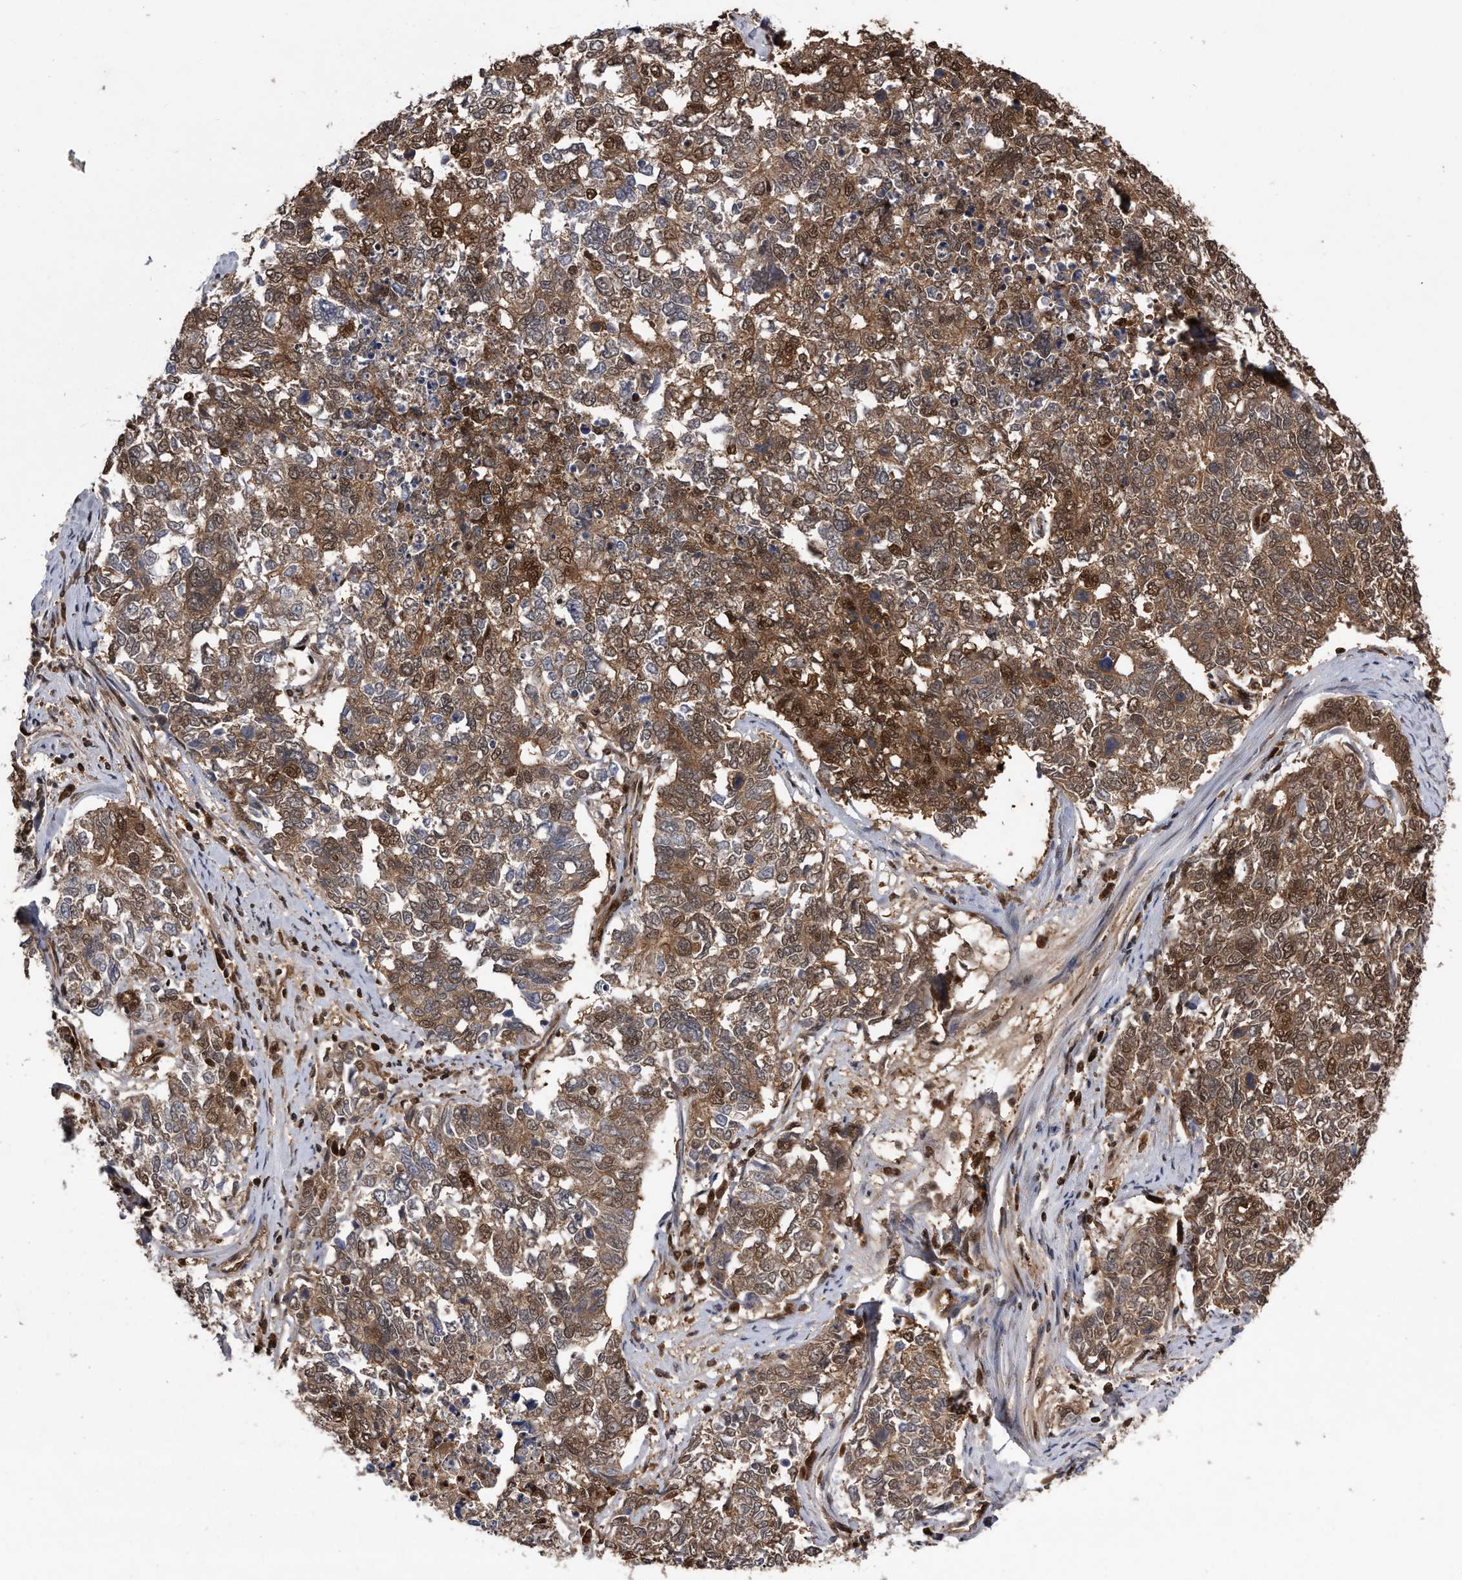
{"staining": {"intensity": "moderate", "quantity": ">75%", "location": "cytoplasmic/membranous,nuclear"}, "tissue": "cervical cancer", "cell_type": "Tumor cells", "image_type": "cancer", "snomed": [{"axis": "morphology", "description": "Squamous cell carcinoma, NOS"}, {"axis": "topography", "description": "Cervix"}], "caption": "IHC (DAB) staining of human squamous cell carcinoma (cervical) shows moderate cytoplasmic/membranous and nuclear protein expression in approximately >75% of tumor cells.", "gene": "RAD23B", "patient": {"sex": "female", "age": 63}}